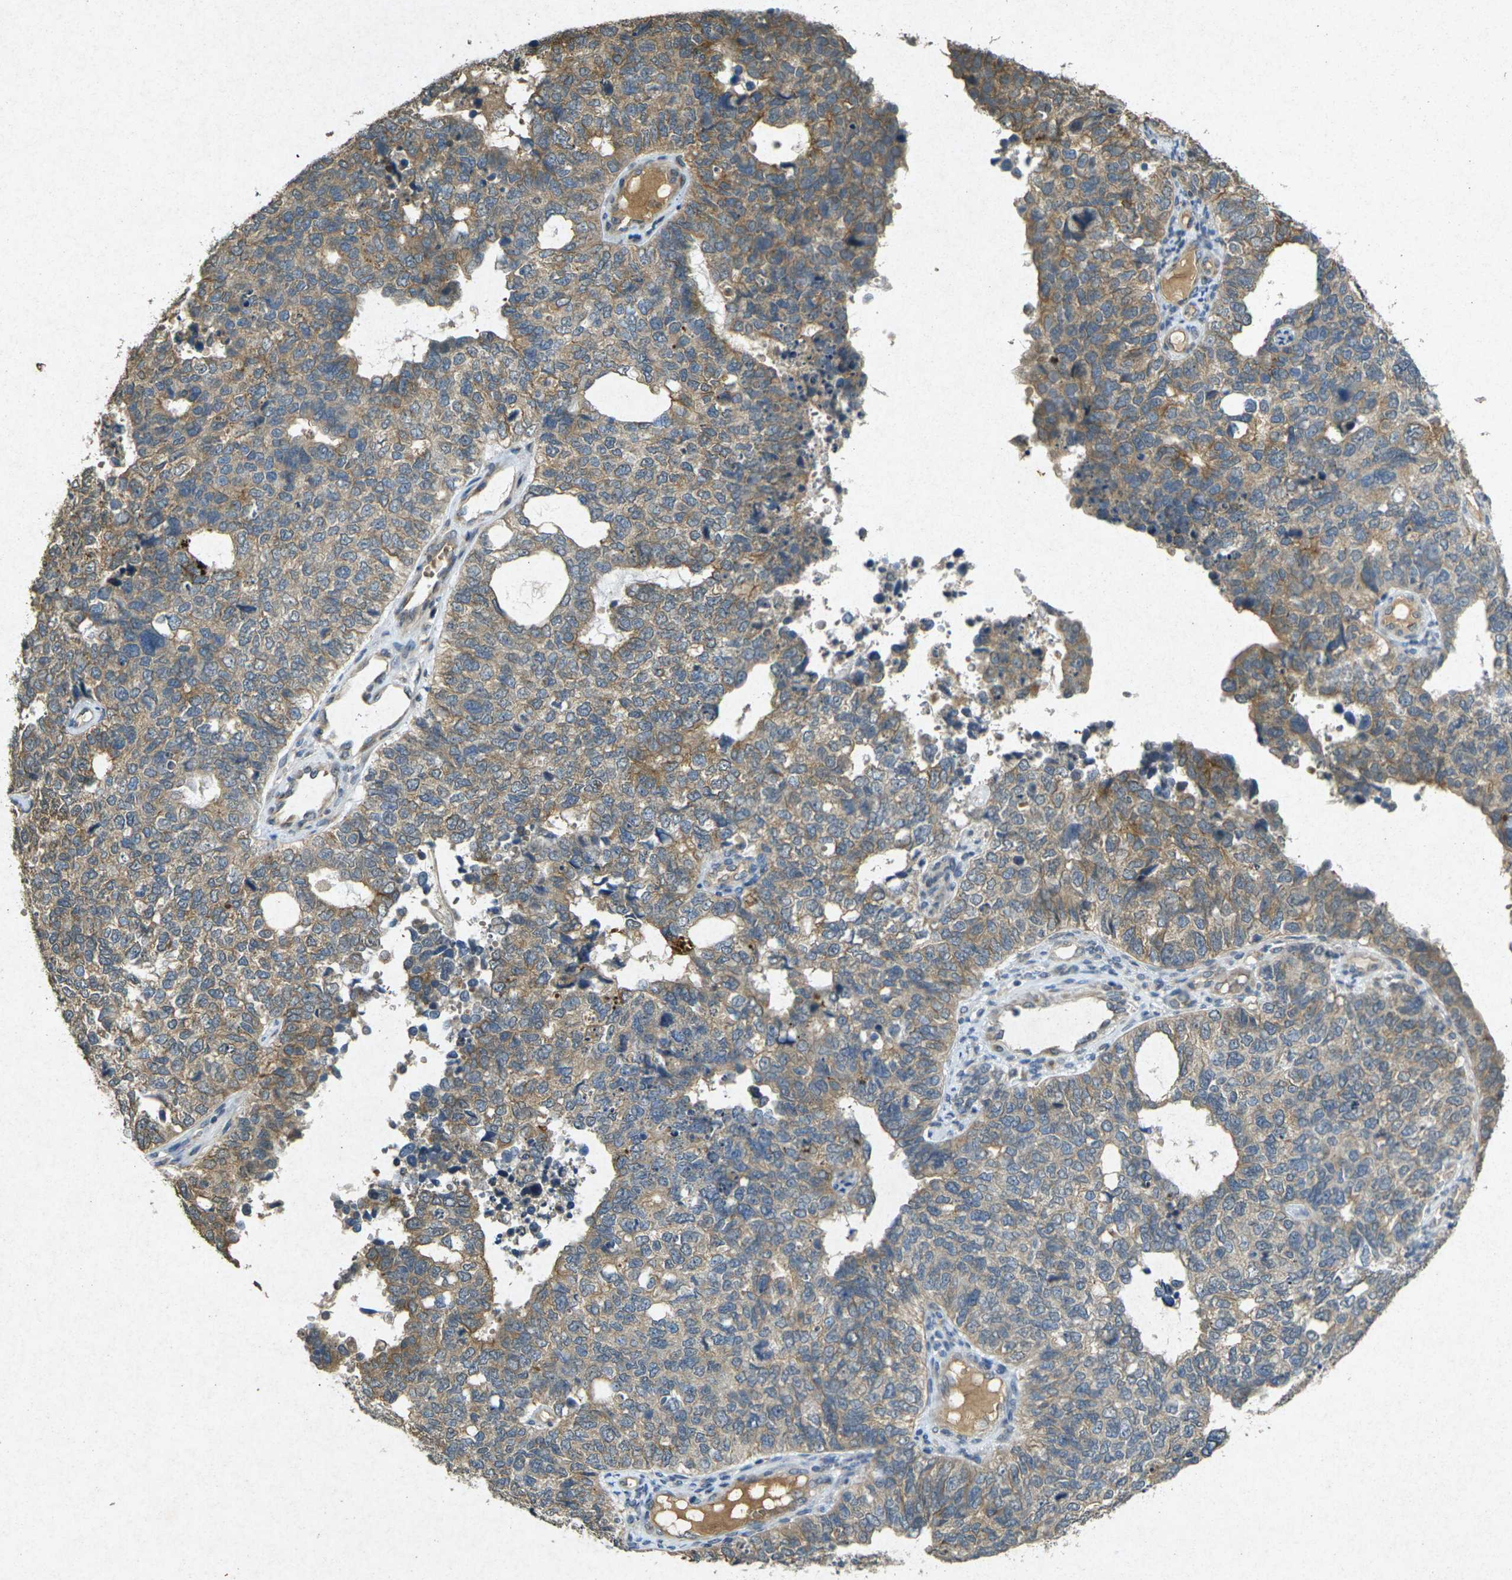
{"staining": {"intensity": "moderate", "quantity": ">75%", "location": "cytoplasmic/membranous"}, "tissue": "cervical cancer", "cell_type": "Tumor cells", "image_type": "cancer", "snomed": [{"axis": "morphology", "description": "Squamous cell carcinoma, NOS"}, {"axis": "topography", "description": "Cervix"}], "caption": "Brown immunohistochemical staining in squamous cell carcinoma (cervical) shows moderate cytoplasmic/membranous staining in approximately >75% of tumor cells. (DAB (3,3'-diaminobenzidine) IHC with brightfield microscopy, high magnification).", "gene": "RGMA", "patient": {"sex": "female", "age": 63}}